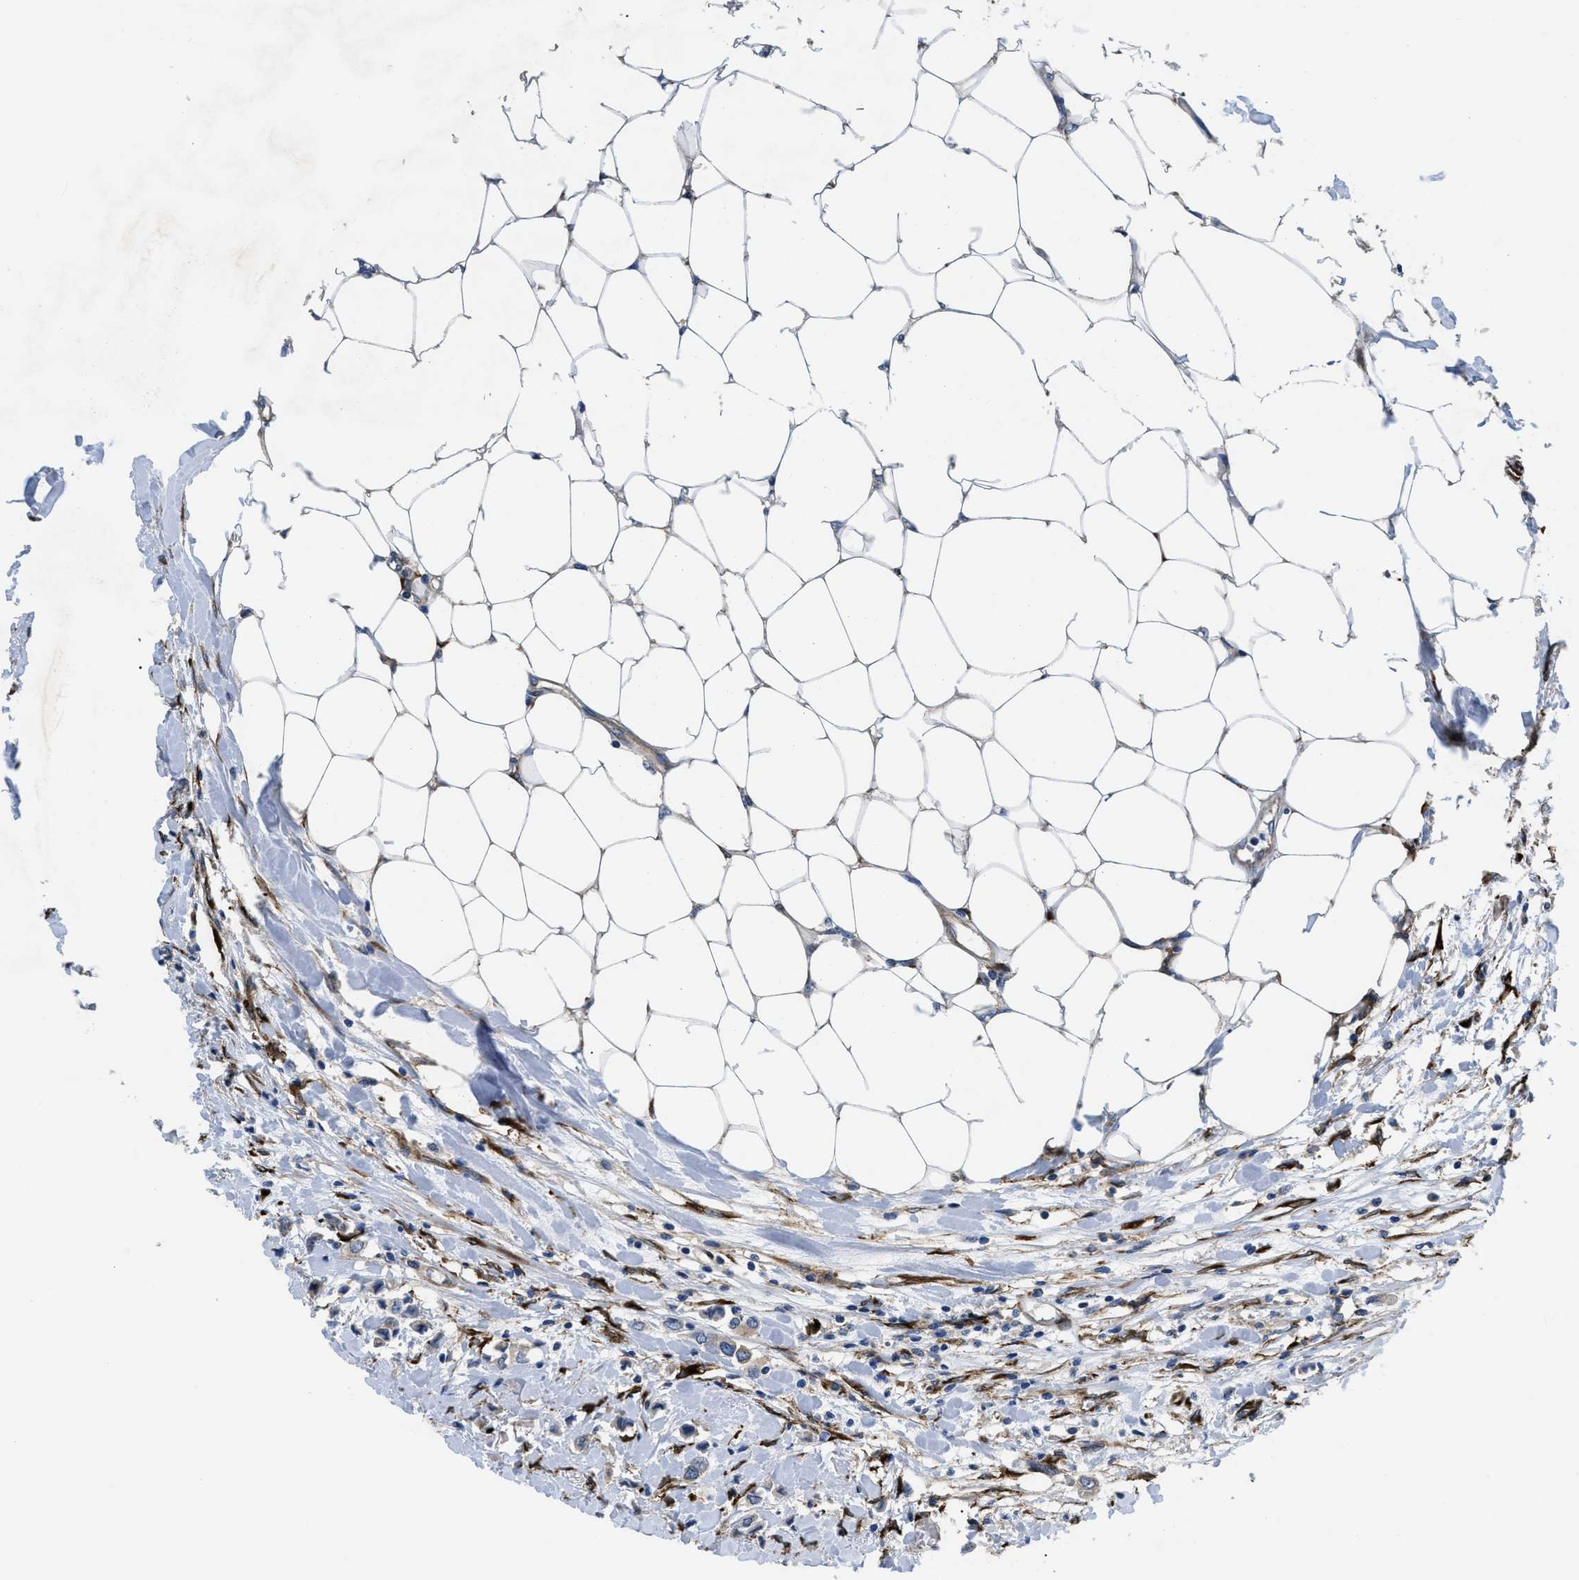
{"staining": {"intensity": "negative", "quantity": "none", "location": "none"}, "tissue": "breast cancer", "cell_type": "Tumor cells", "image_type": "cancer", "snomed": [{"axis": "morphology", "description": "Lobular carcinoma"}, {"axis": "topography", "description": "Breast"}], "caption": "High magnification brightfield microscopy of breast cancer (lobular carcinoma) stained with DAB (3,3'-diaminobenzidine) (brown) and counterstained with hematoxylin (blue): tumor cells show no significant staining.", "gene": "SQLE", "patient": {"sex": "female", "age": 51}}